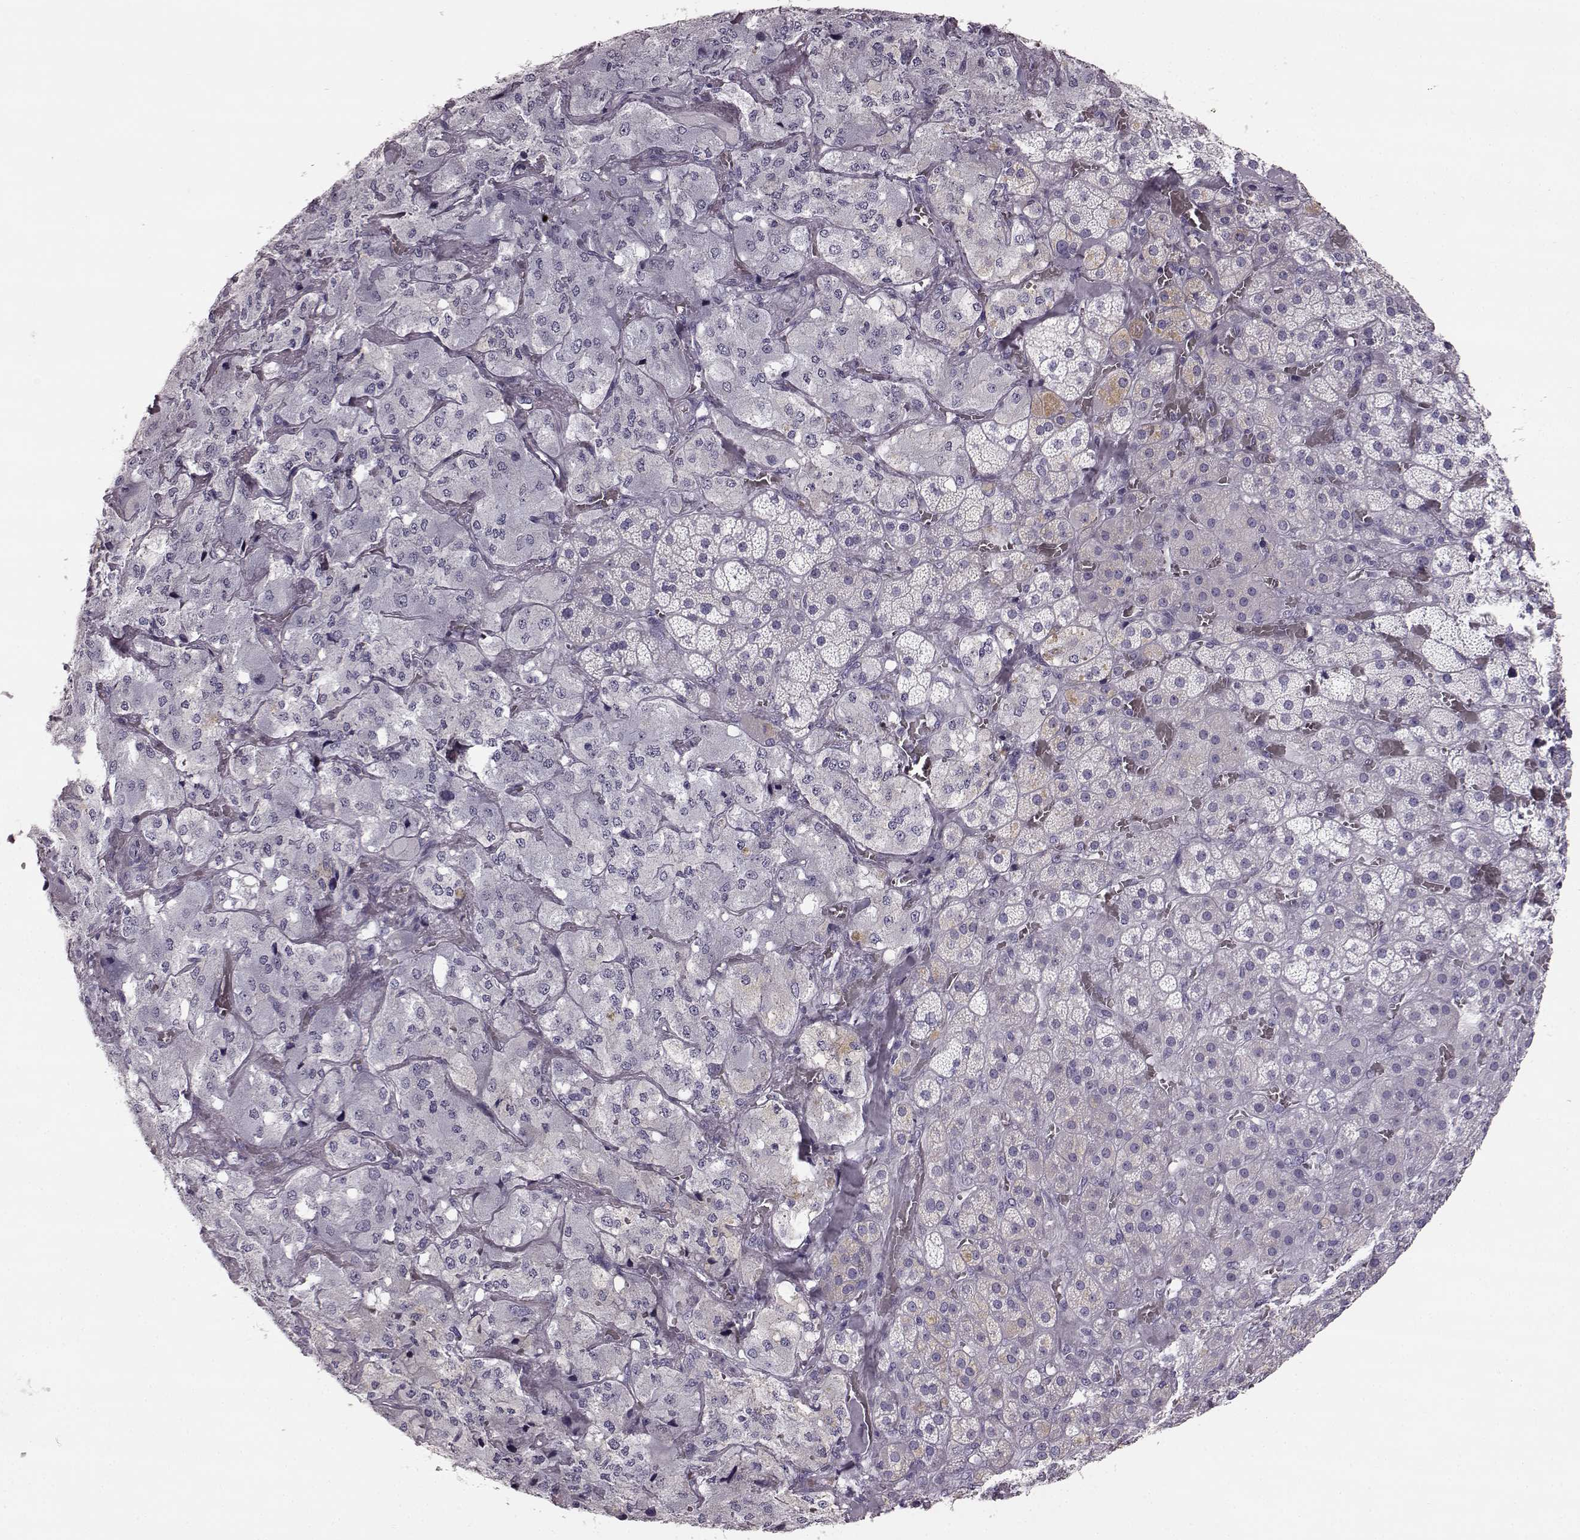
{"staining": {"intensity": "negative", "quantity": "none", "location": "none"}, "tissue": "adrenal gland", "cell_type": "Glandular cells", "image_type": "normal", "snomed": [{"axis": "morphology", "description": "Normal tissue, NOS"}, {"axis": "topography", "description": "Adrenal gland"}], "caption": "This is an immunohistochemistry micrograph of unremarkable human adrenal gland. There is no staining in glandular cells.", "gene": "NPTXR", "patient": {"sex": "male", "age": 57}}